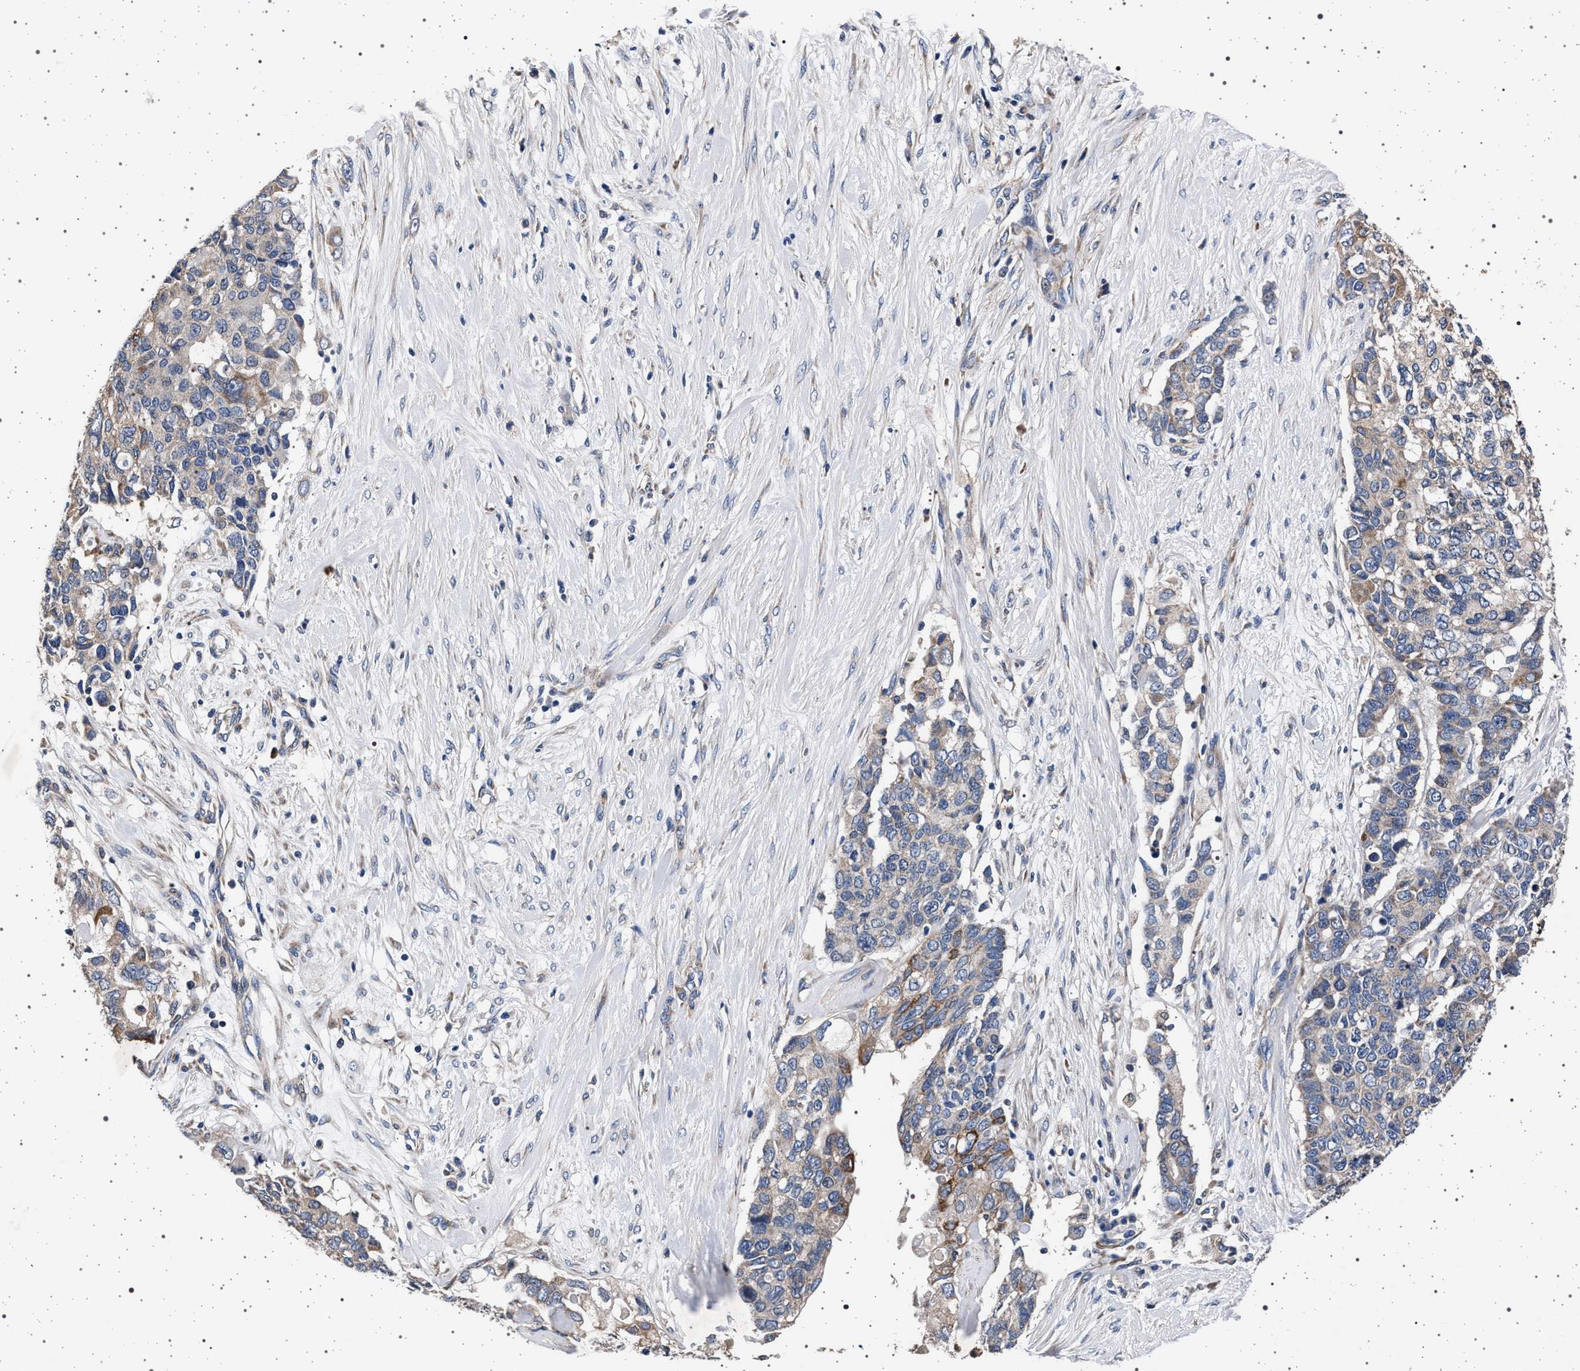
{"staining": {"intensity": "weak", "quantity": "<25%", "location": "cytoplasmic/membranous"}, "tissue": "pancreatic cancer", "cell_type": "Tumor cells", "image_type": "cancer", "snomed": [{"axis": "morphology", "description": "Adenocarcinoma, NOS"}, {"axis": "topography", "description": "Pancreas"}], "caption": "DAB (3,3'-diaminobenzidine) immunohistochemical staining of pancreatic cancer (adenocarcinoma) reveals no significant expression in tumor cells.", "gene": "MAP3K2", "patient": {"sex": "female", "age": 56}}